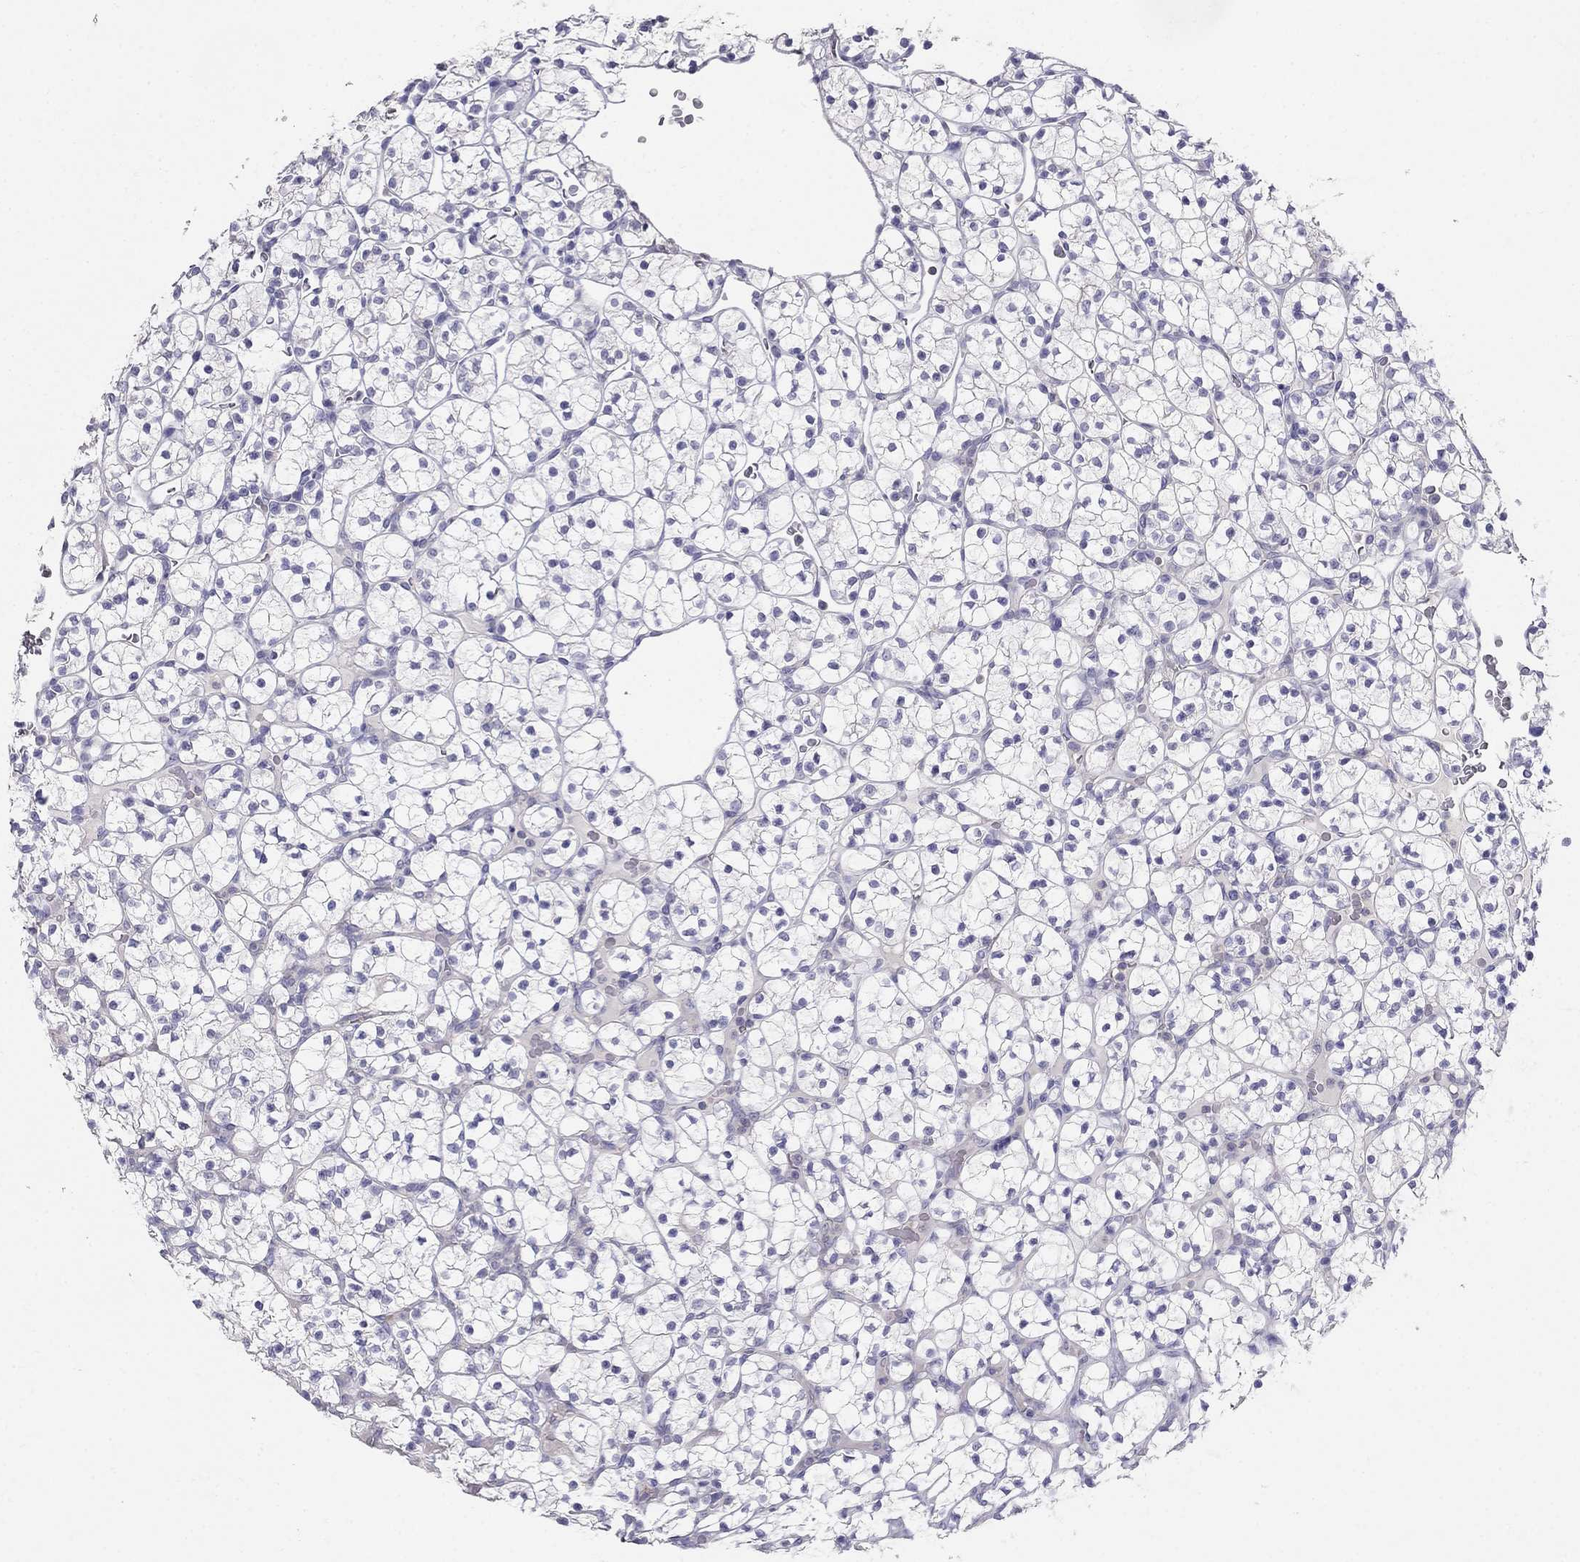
{"staining": {"intensity": "negative", "quantity": "none", "location": "none"}, "tissue": "renal cancer", "cell_type": "Tumor cells", "image_type": "cancer", "snomed": [{"axis": "morphology", "description": "Adenocarcinoma, NOS"}, {"axis": "topography", "description": "Kidney"}], "caption": "This is an IHC micrograph of renal adenocarcinoma. There is no positivity in tumor cells.", "gene": "LY6H", "patient": {"sex": "female", "age": 89}}